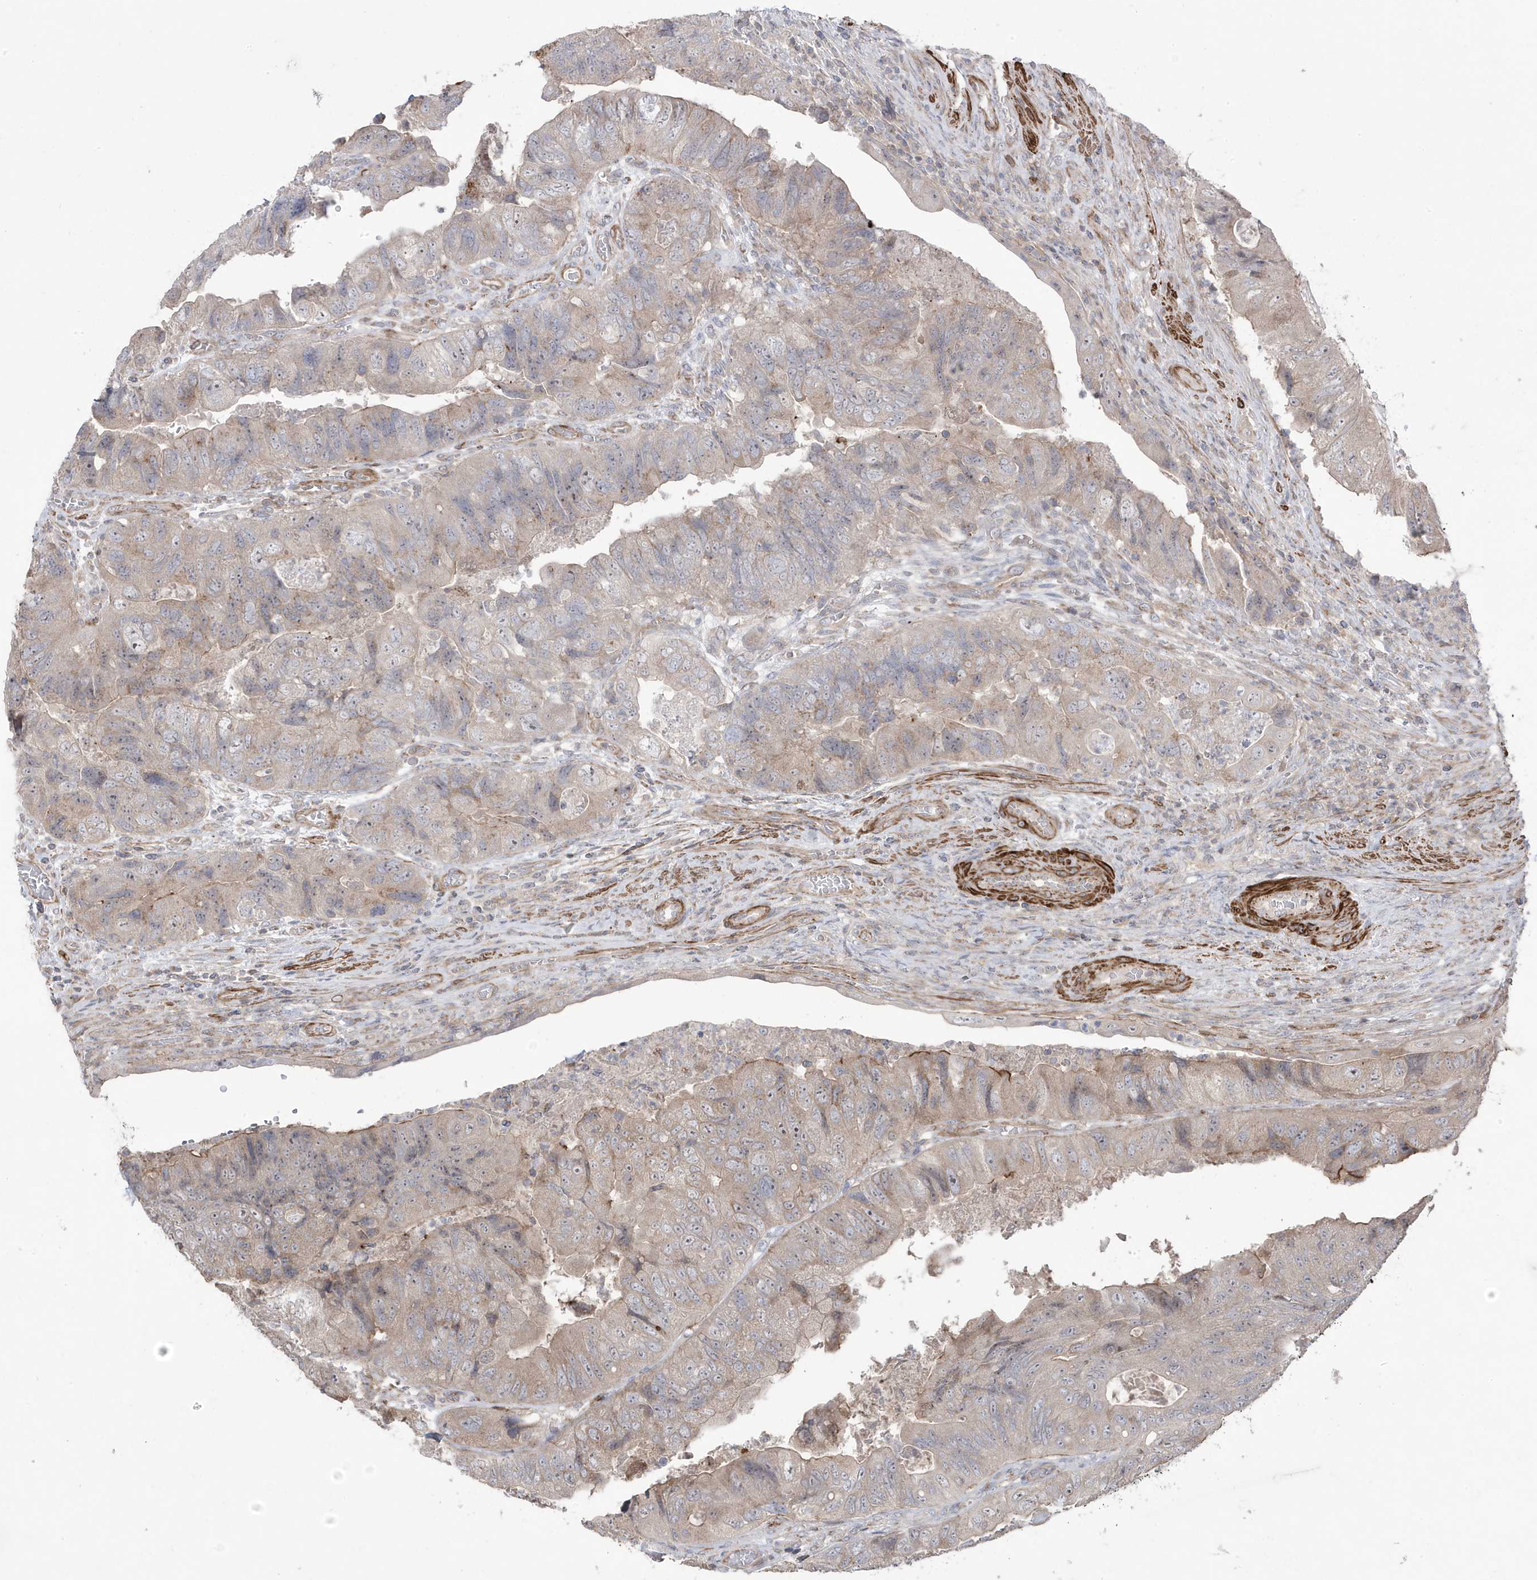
{"staining": {"intensity": "weak", "quantity": "<25%", "location": "cytoplasmic/membranous"}, "tissue": "colorectal cancer", "cell_type": "Tumor cells", "image_type": "cancer", "snomed": [{"axis": "morphology", "description": "Adenocarcinoma, NOS"}, {"axis": "topography", "description": "Rectum"}], "caption": "Tumor cells show no significant expression in adenocarcinoma (colorectal).", "gene": "CETN3", "patient": {"sex": "male", "age": 63}}